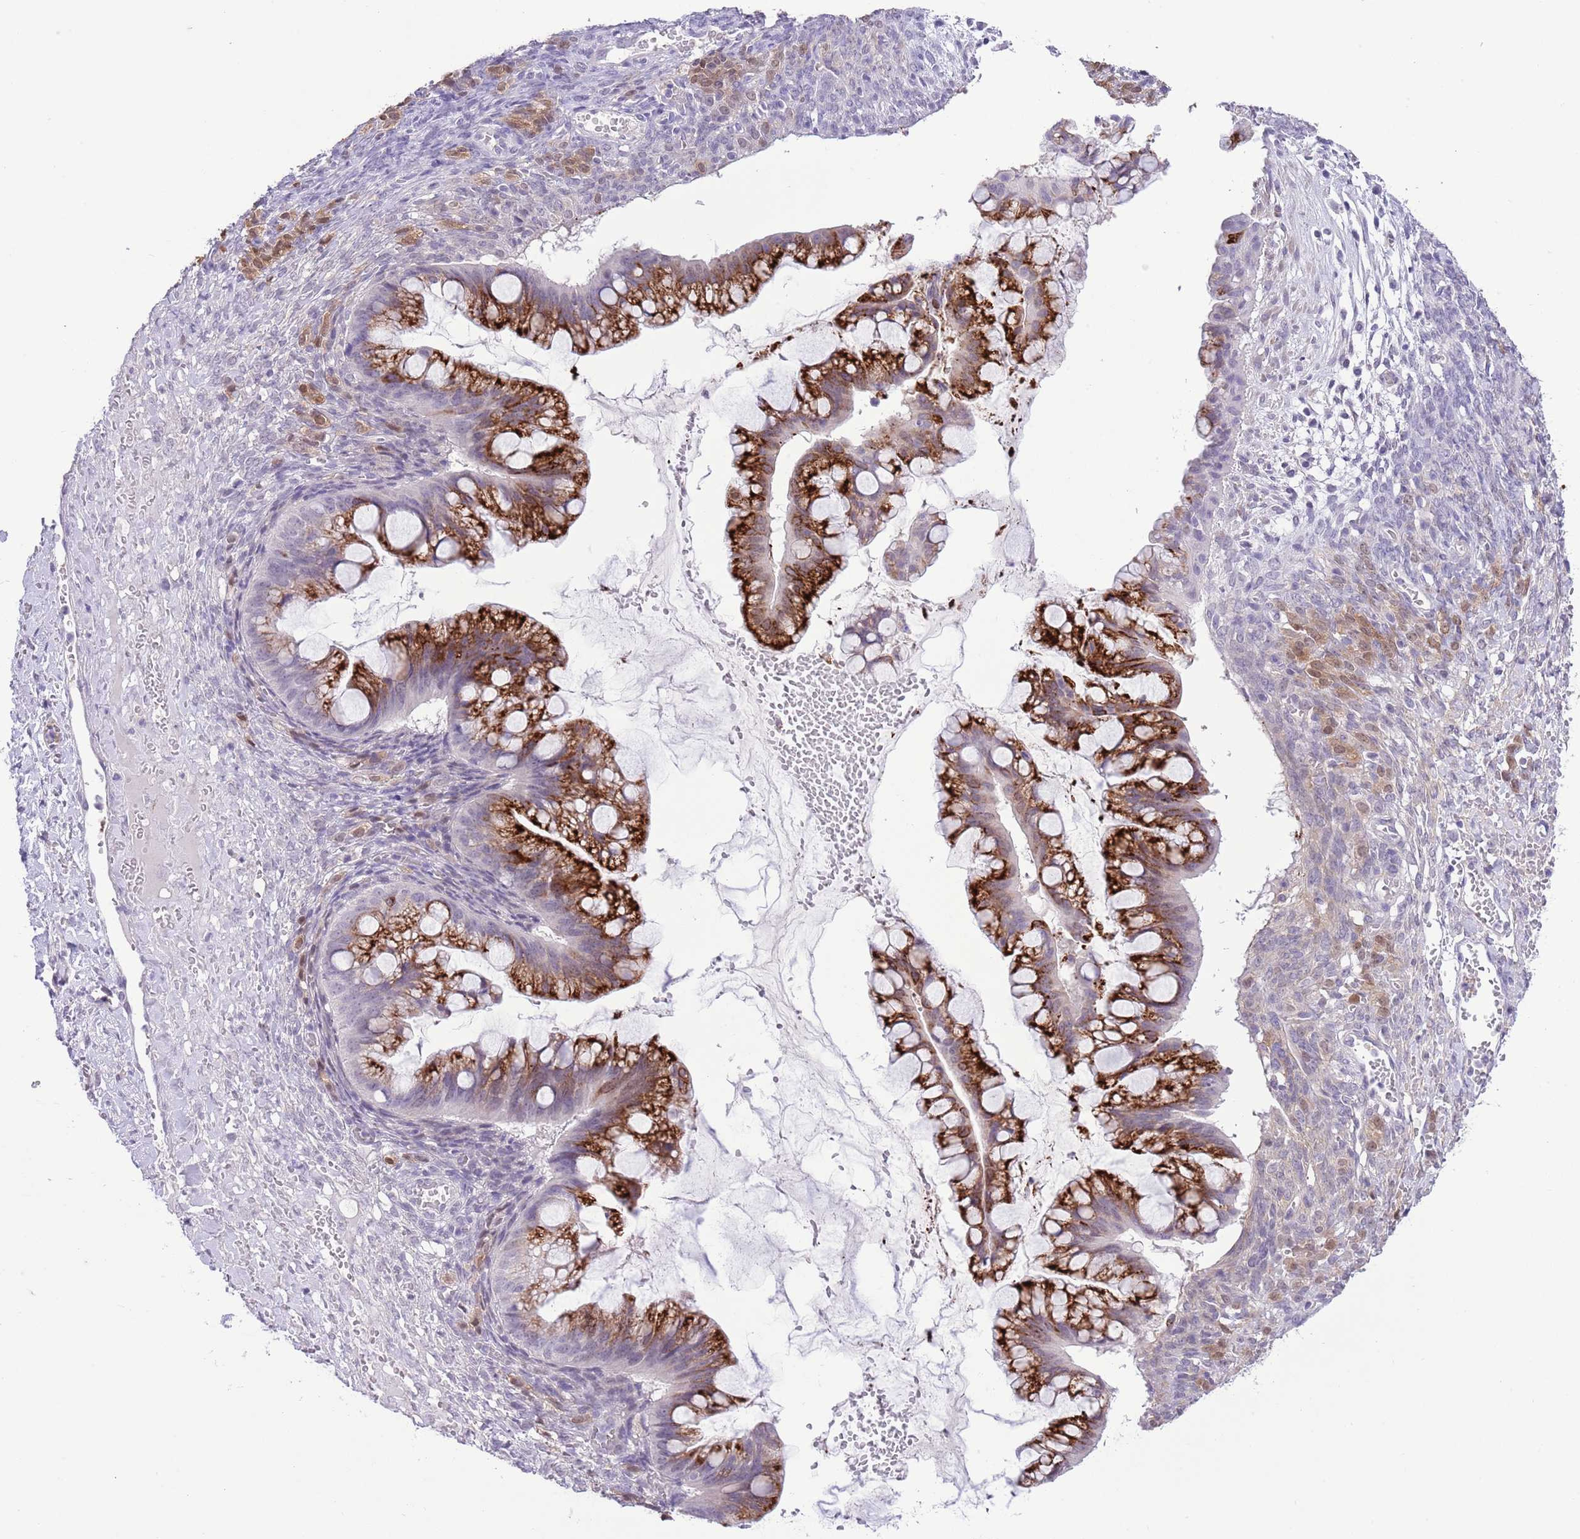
{"staining": {"intensity": "strong", "quantity": "25%-75%", "location": "cytoplasmic/membranous"}, "tissue": "ovarian cancer", "cell_type": "Tumor cells", "image_type": "cancer", "snomed": [{"axis": "morphology", "description": "Cystadenocarcinoma, mucinous, NOS"}, {"axis": "topography", "description": "Ovary"}], "caption": "Ovarian mucinous cystadenocarcinoma stained with a brown dye shows strong cytoplasmic/membranous positive positivity in about 25%-75% of tumor cells.", "gene": "MIDN", "patient": {"sex": "female", "age": 73}}